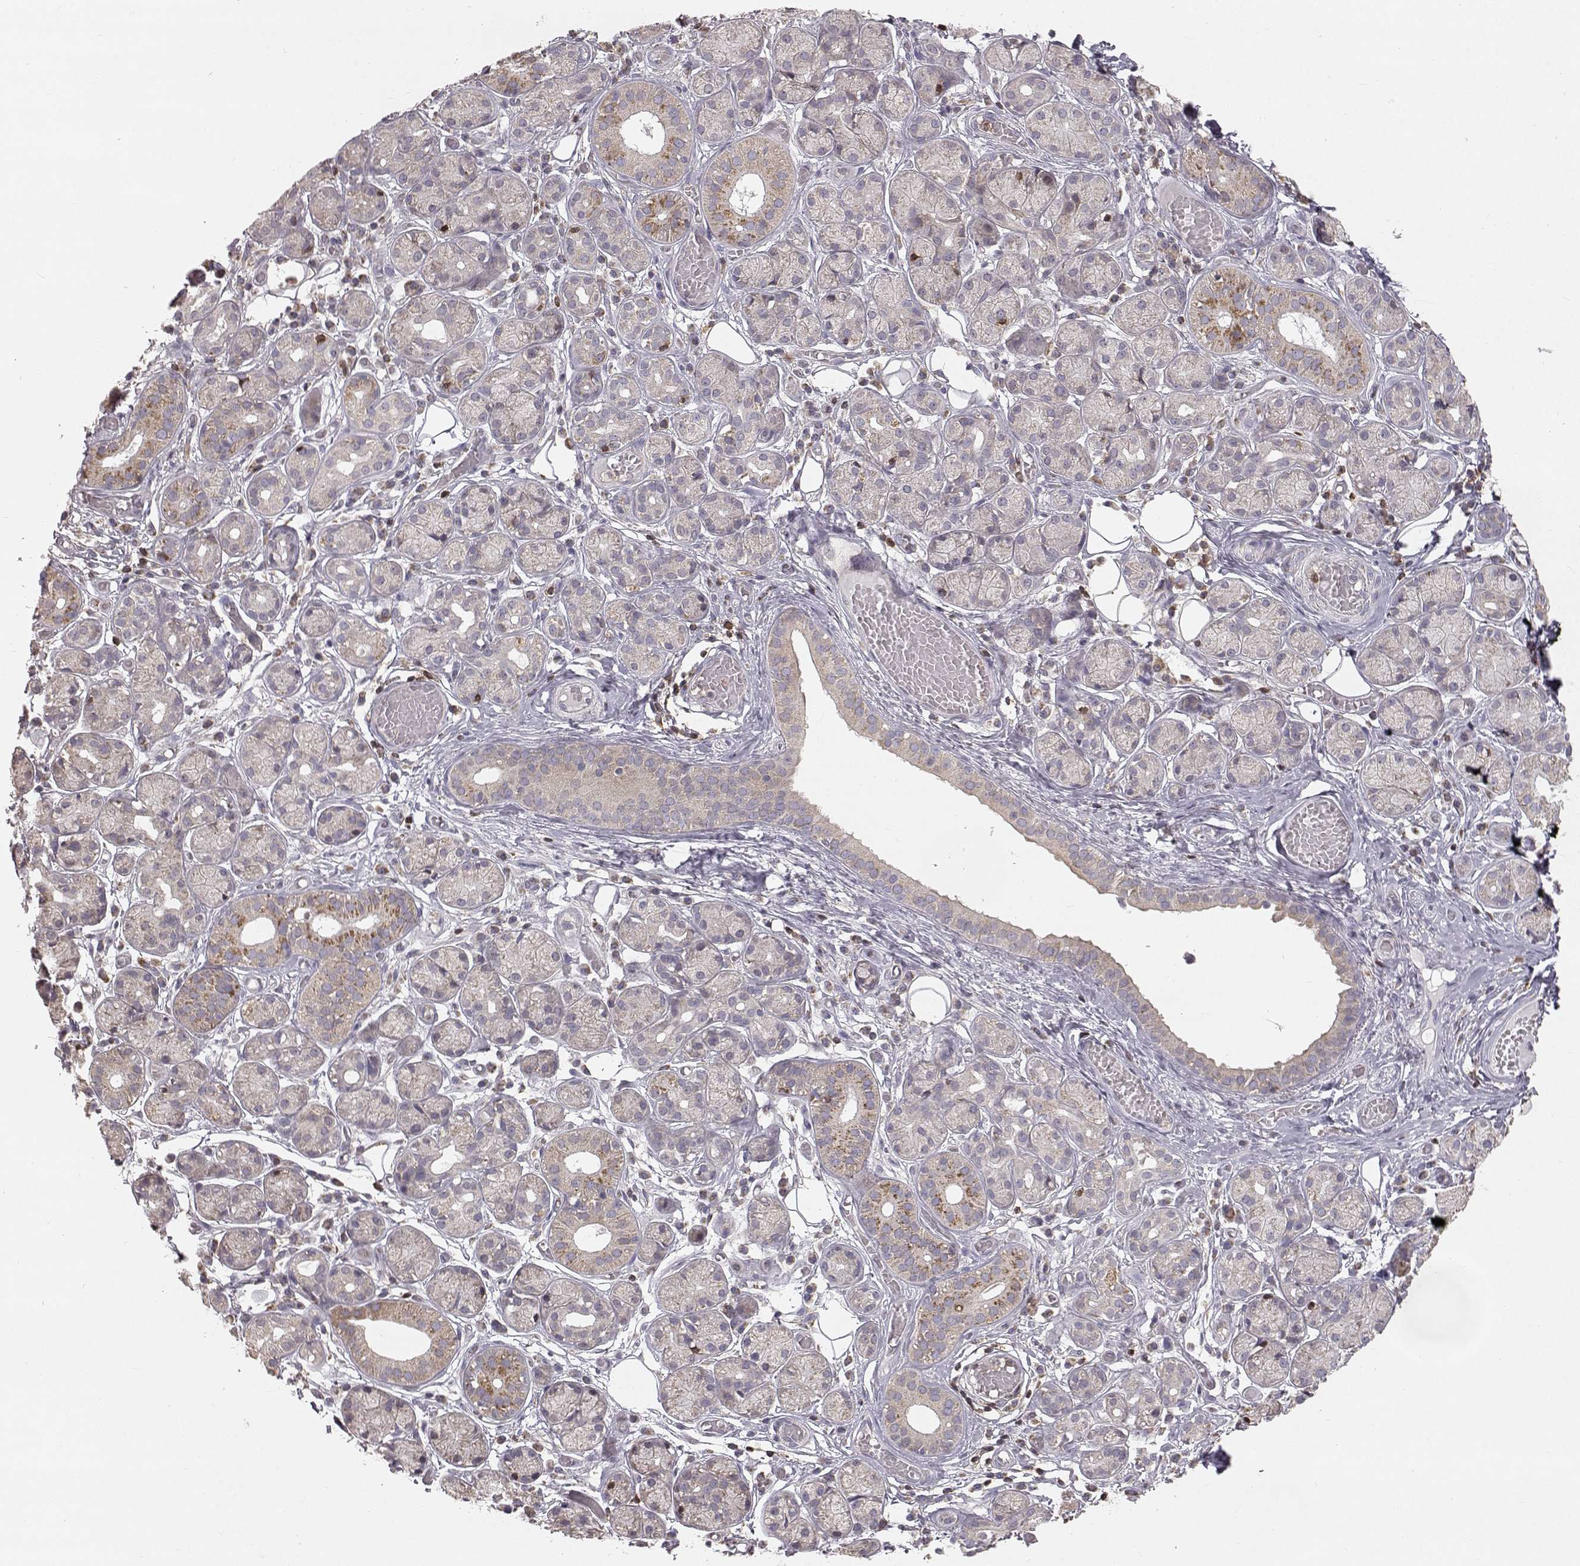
{"staining": {"intensity": "moderate", "quantity": "<25%", "location": "cytoplasmic/membranous"}, "tissue": "salivary gland", "cell_type": "Glandular cells", "image_type": "normal", "snomed": [{"axis": "morphology", "description": "Normal tissue, NOS"}, {"axis": "topography", "description": "Salivary gland"}, {"axis": "topography", "description": "Peripheral nerve tissue"}], "caption": "Salivary gland stained for a protein (brown) reveals moderate cytoplasmic/membranous positive positivity in about <25% of glandular cells.", "gene": "GRAP2", "patient": {"sex": "male", "age": 71}}